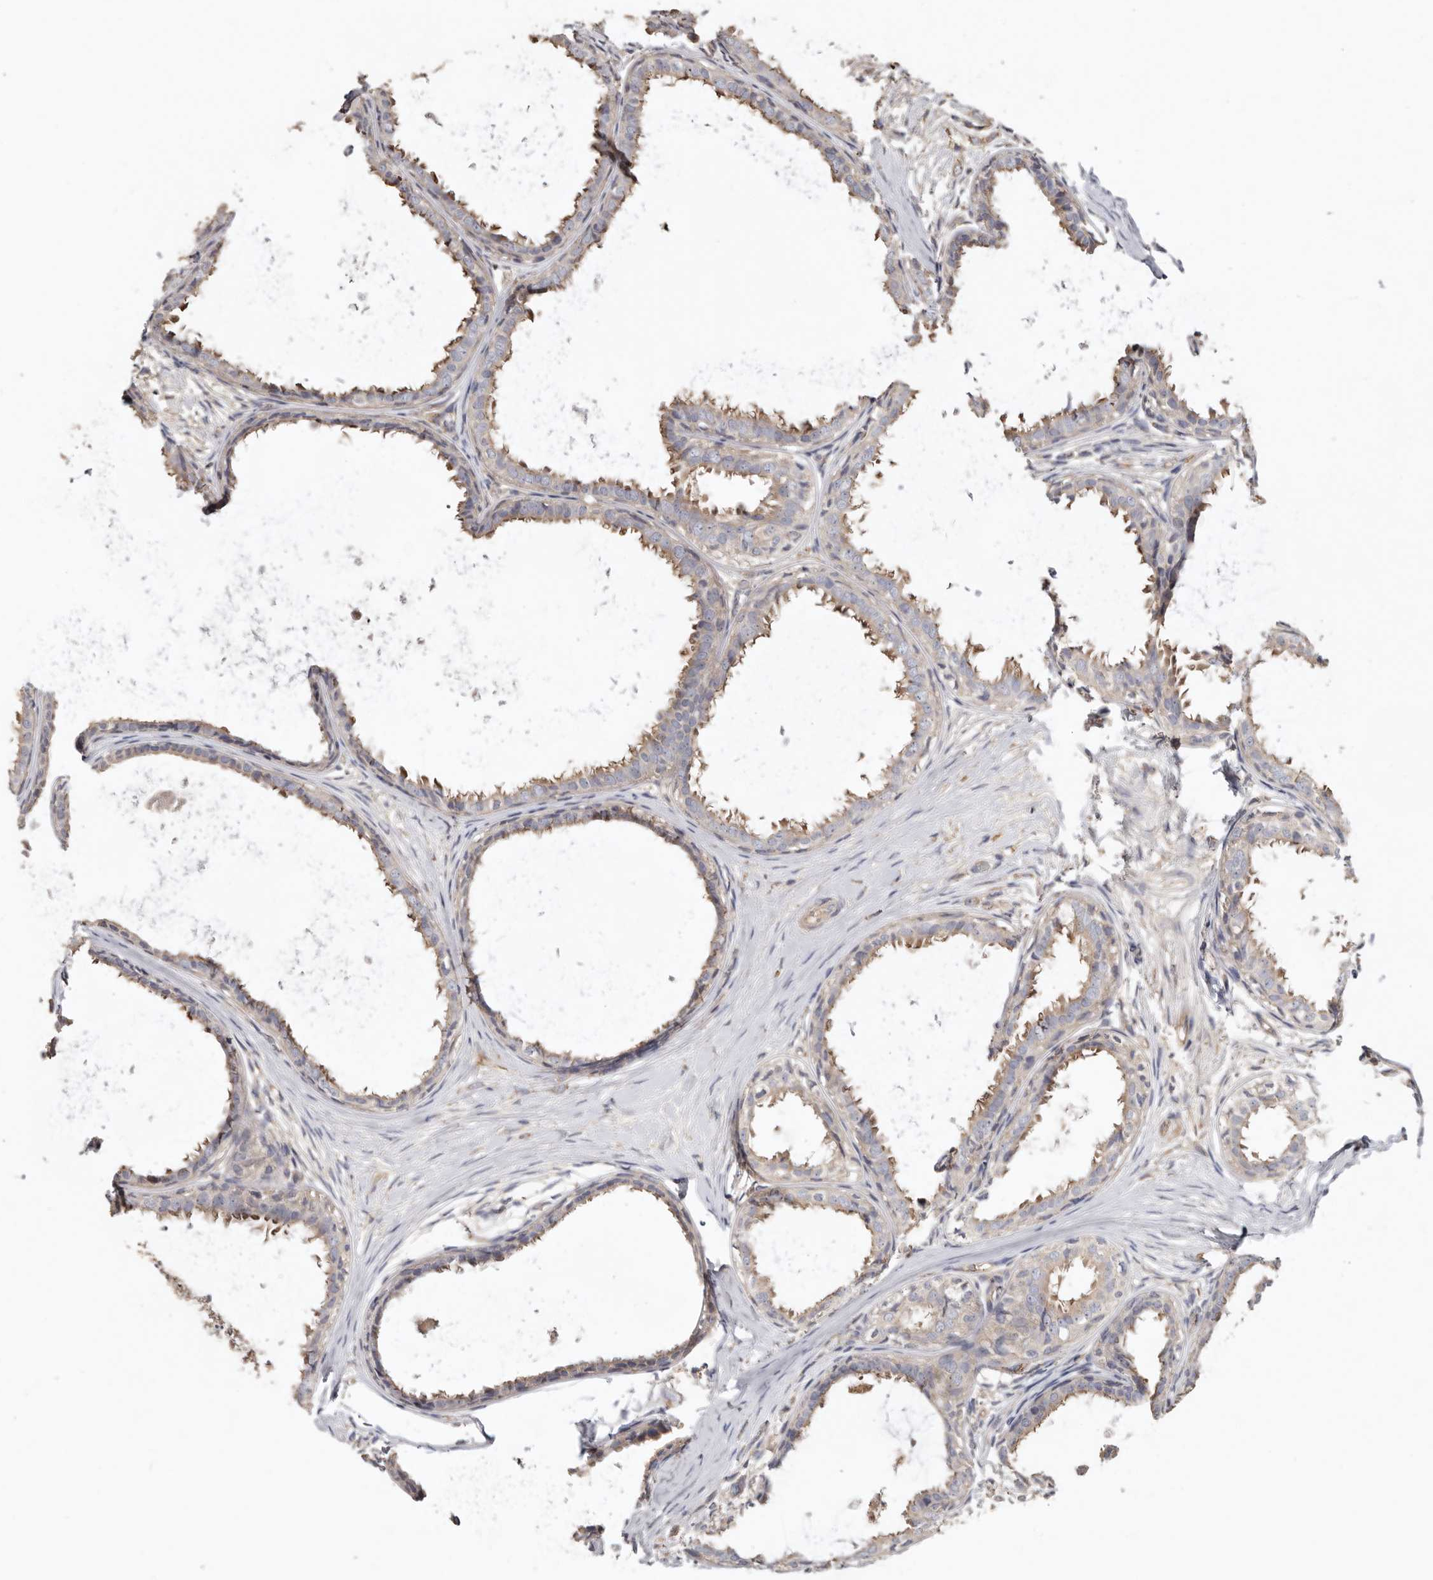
{"staining": {"intensity": "weak", "quantity": "25%-75%", "location": "cytoplasmic/membranous"}, "tissue": "breast cancer", "cell_type": "Tumor cells", "image_type": "cancer", "snomed": [{"axis": "morphology", "description": "Normal tissue, NOS"}, {"axis": "morphology", "description": "Lobular carcinoma"}, {"axis": "topography", "description": "Breast"}], "caption": "Breast cancer stained with a protein marker shows weak staining in tumor cells.", "gene": "FLCN", "patient": {"sex": "female", "age": 47}}